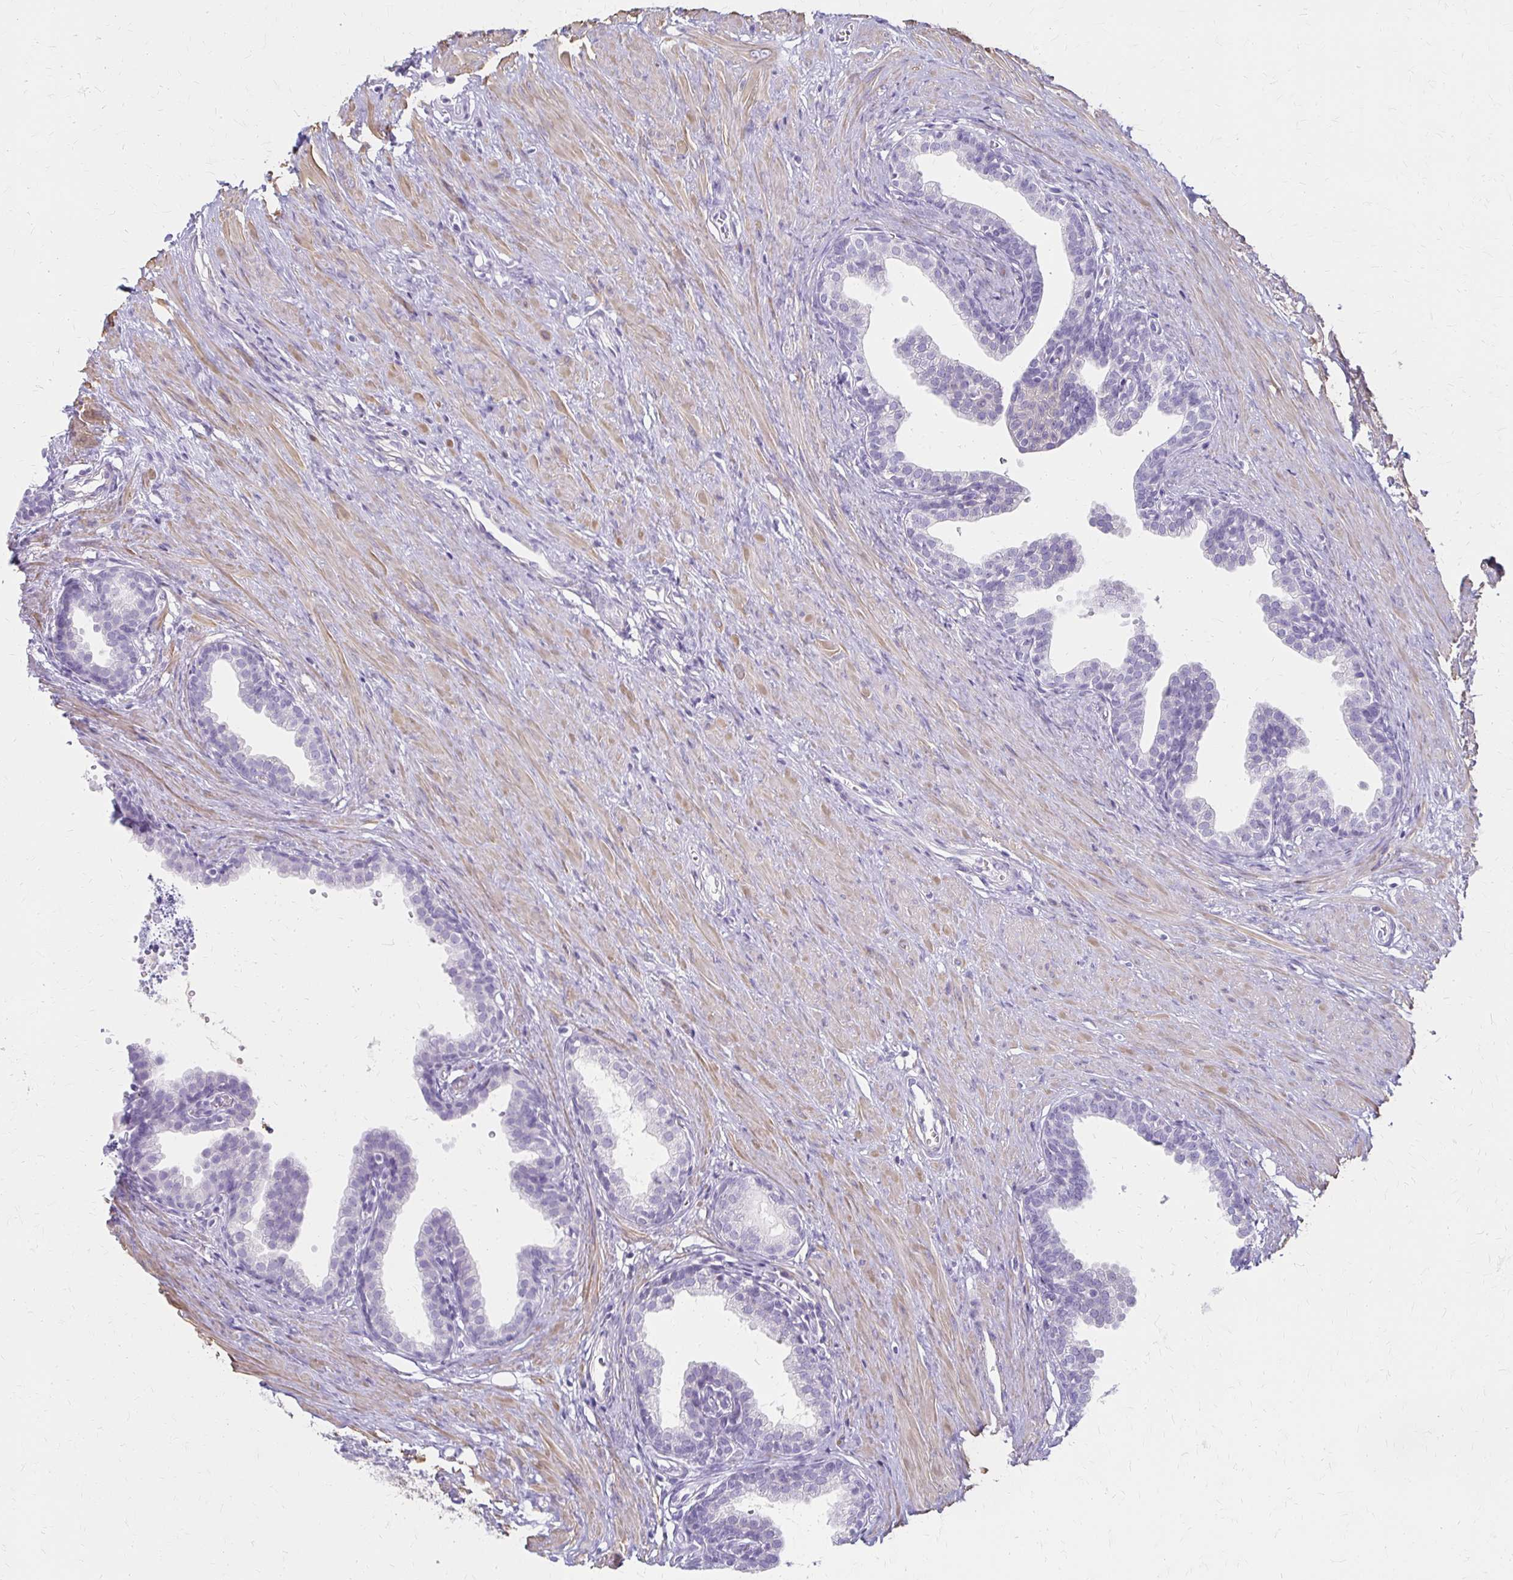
{"staining": {"intensity": "negative", "quantity": "none", "location": "none"}, "tissue": "prostate", "cell_type": "Glandular cells", "image_type": "normal", "snomed": [{"axis": "morphology", "description": "Normal tissue, NOS"}, {"axis": "topography", "description": "Prostate"}, {"axis": "topography", "description": "Peripheral nerve tissue"}], "caption": "Immunohistochemistry of normal prostate displays no expression in glandular cells. (Brightfield microscopy of DAB immunohistochemistry (IHC) at high magnification).", "gene": "IVL", "patient": {"sex": "male", "age": 55}}